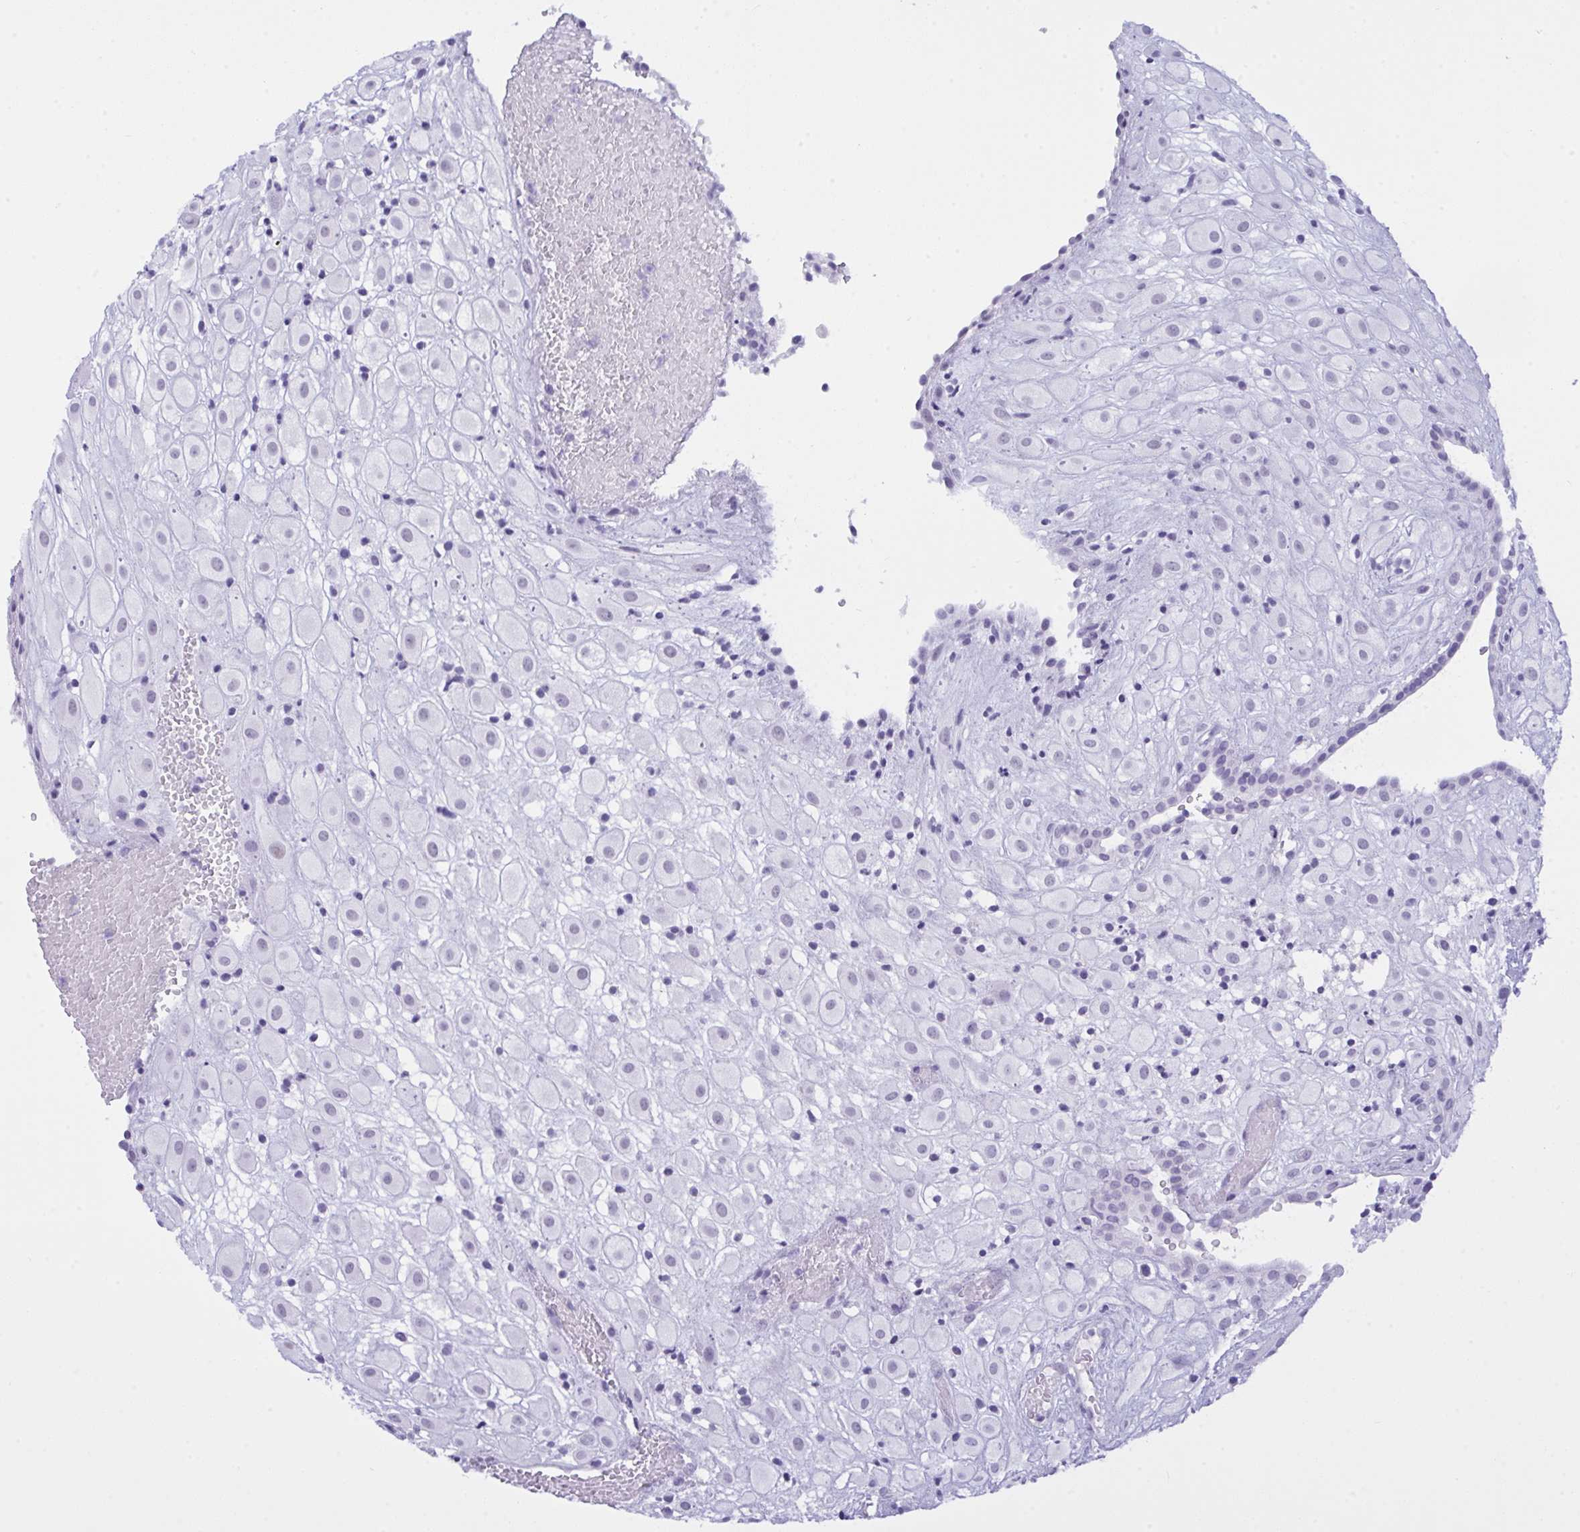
{"staining": {"intensity": "negative", "quantity": "none", "location": "none"}, "tissue": "placenta", "cell_type": "Decidual cells", "image_type": "normal", "snomed": [{"axis": "morphology", "description": "Normal tissue, NOS"}, {"axis": "topography", "description": "Placenta"}], "caption": "IHC histopathology image of normal placenta stained for a protein (brown), which shows no positivity in decidual cells. Brightfield microscopy of immunohistochemistry stained with DAB (3,3'-diaminobenzidine) (brown) and hematoxylin (blue), captured at high magnification.", "gene": "ELN", "patient": {"sex": "female", "age": 24}}